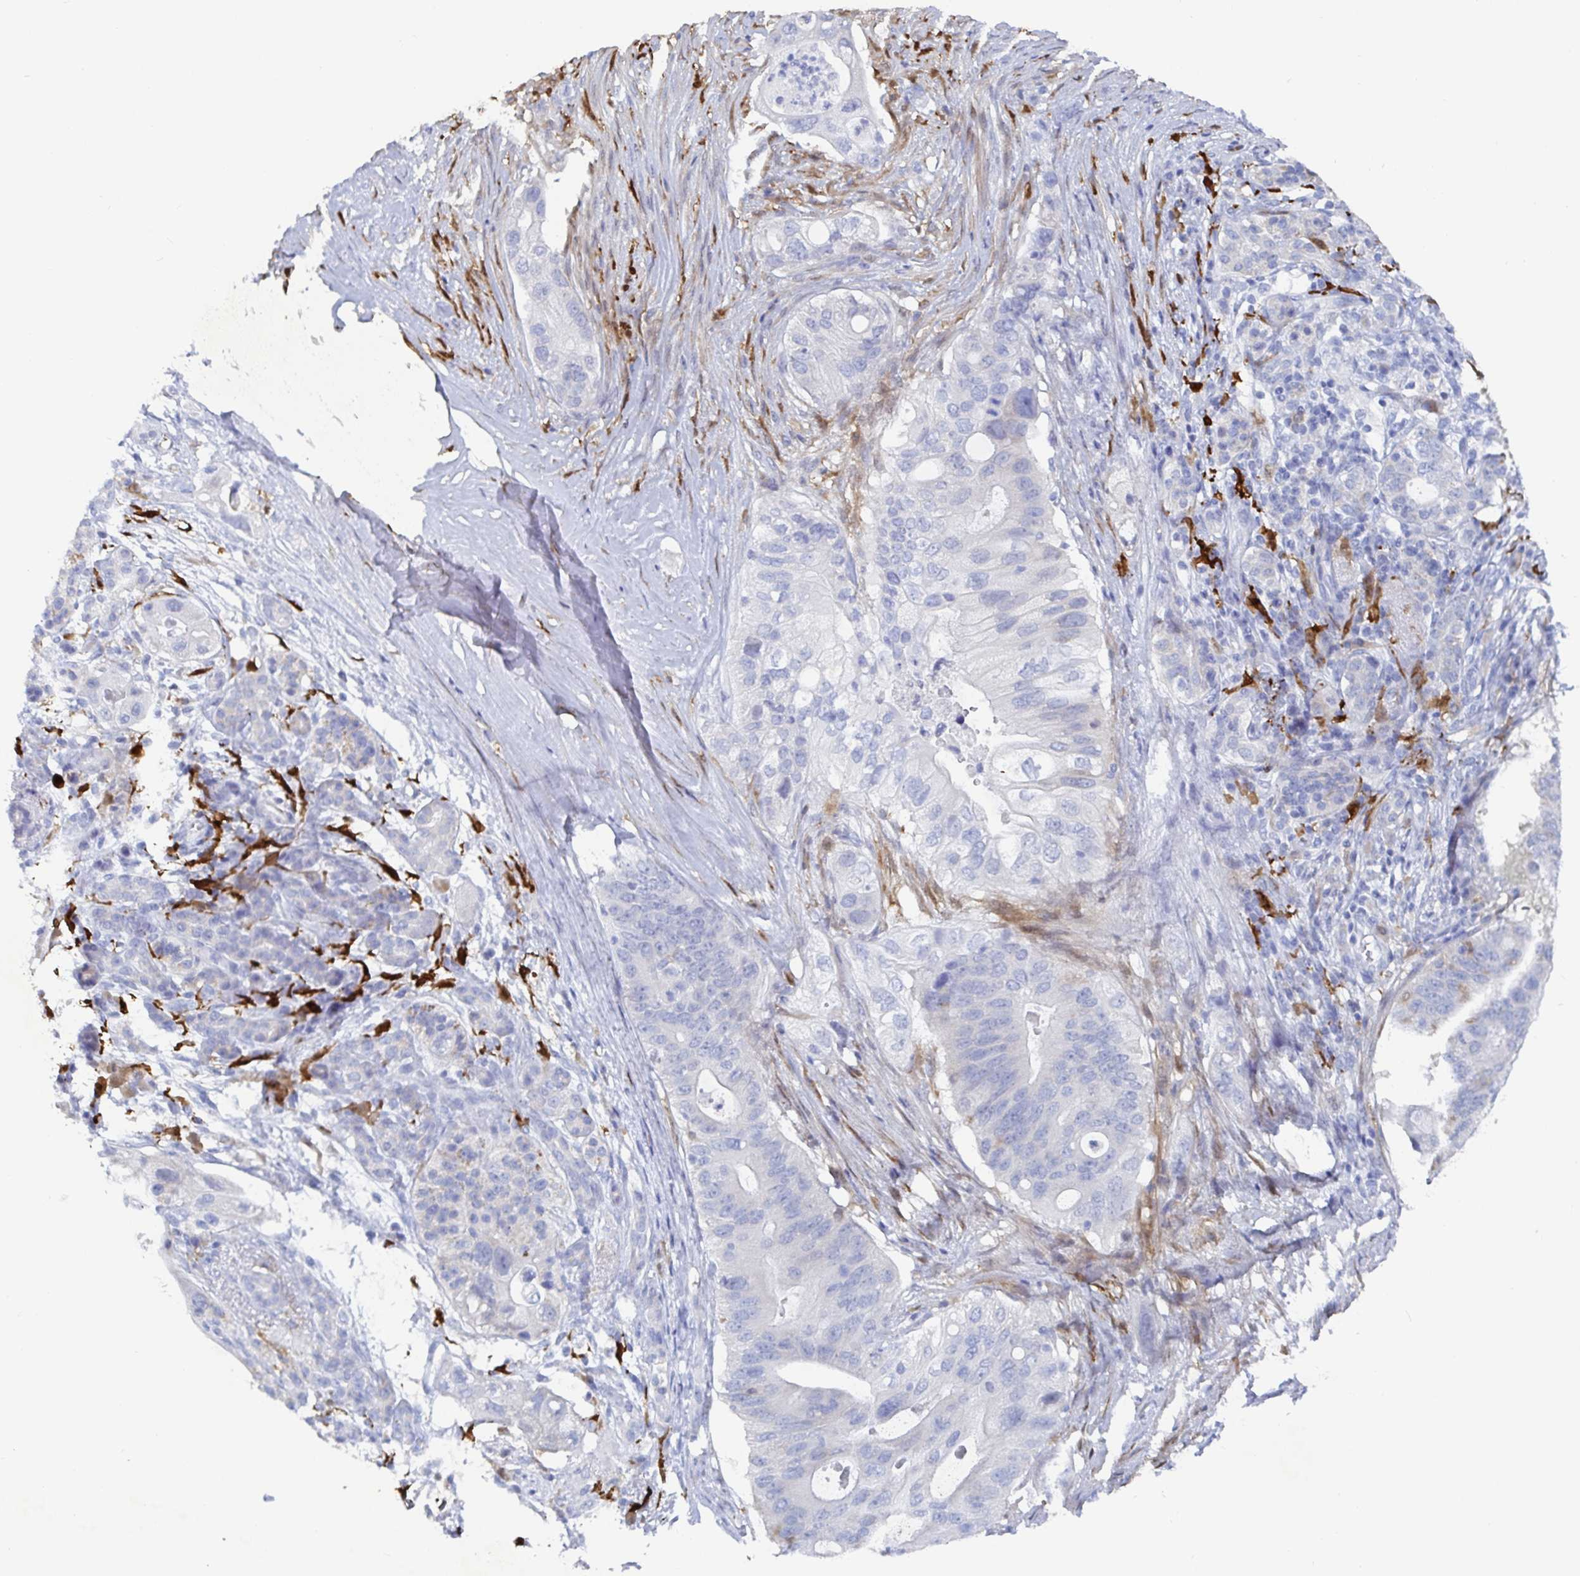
{"staining": {"intensity": "negative", "quantity": "none", "location": "none"}, "tissue": "pancreatic cancer", "cell_type": "Tumor cells", "image_type": "cancer", "snomed": [{"axis": "morphology", "description": "Adenocarcinoma, NOS"}, {"axis": "topography", "description": "Pancreas"}], "caption": "This histopathology image is of adenocarcinoma (pancreatic) stained with IHC to label a protein in brown with the nuclei are counter-stained blue. There is no expression in tumor cells. (DAB immunohistochemistry (IHC), high magnification).", "gene": "OR2A4", "patient": {"sex": "female", "age": 72}}